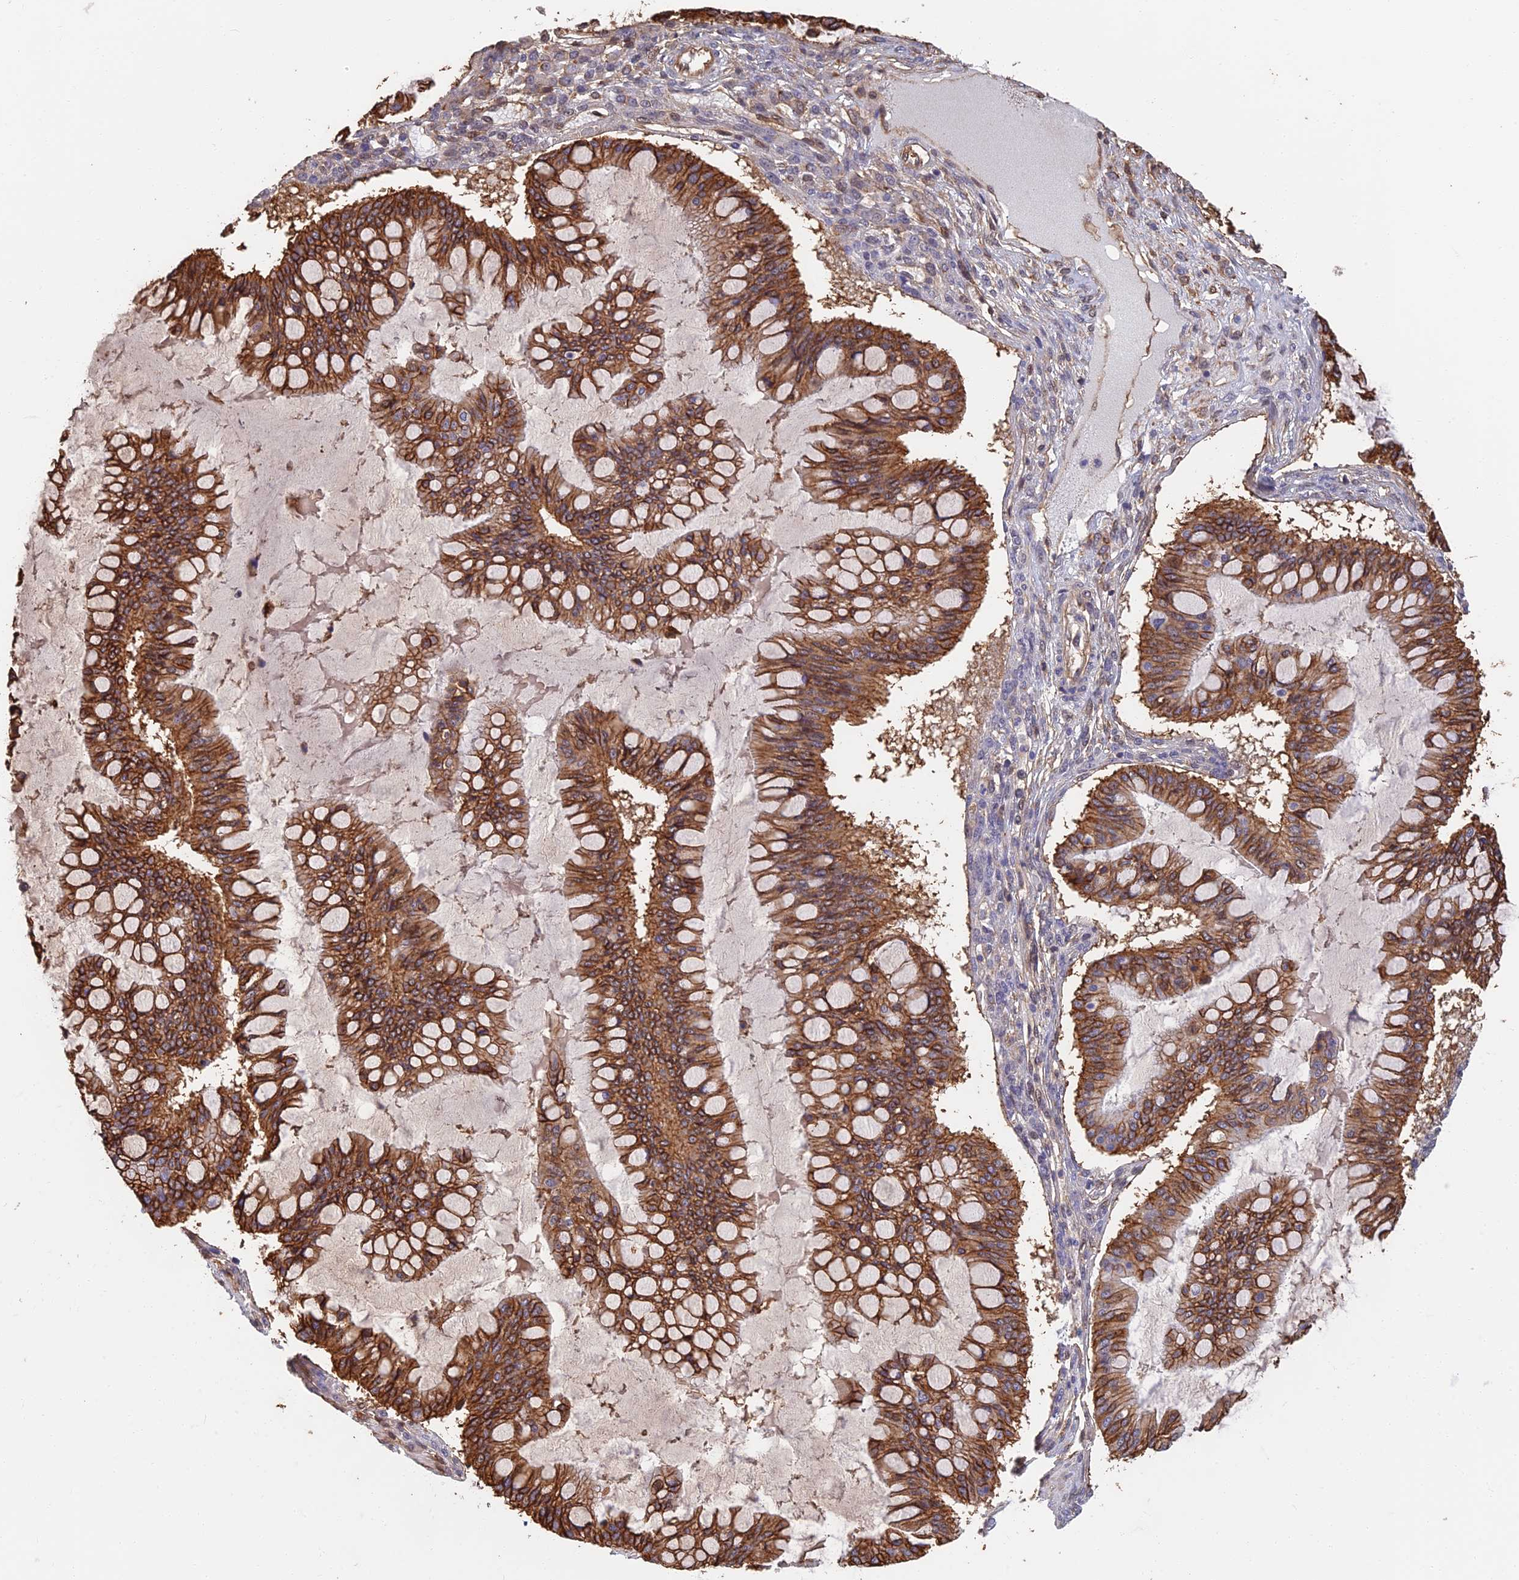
{"staining": {"intensity": "strong", "quantity": ">75%", "location": "cytoplasmic/membranous"}, "tissue": "ovarian cancer", "cell_type": "Tumor cells", "image_type": "cancer", "snomed": [{"axis": "morphology", "description": "Cystadenocarcinoma, mucinous, NOS"}, {"axis": "topography", "description": "Ovary"}], "caption": "Ovarian cancer (mucinous cystadenocarcinoma) stained with DAB (3,3'-diaminobenzidine) immunohistochemistry (IHC) reveals high levels of strong cytoplasmic/membranous staining in approximately >75% of tumor cells.", "gene": "LRRN3", "patient": {"sex": "female", "age": 73}}